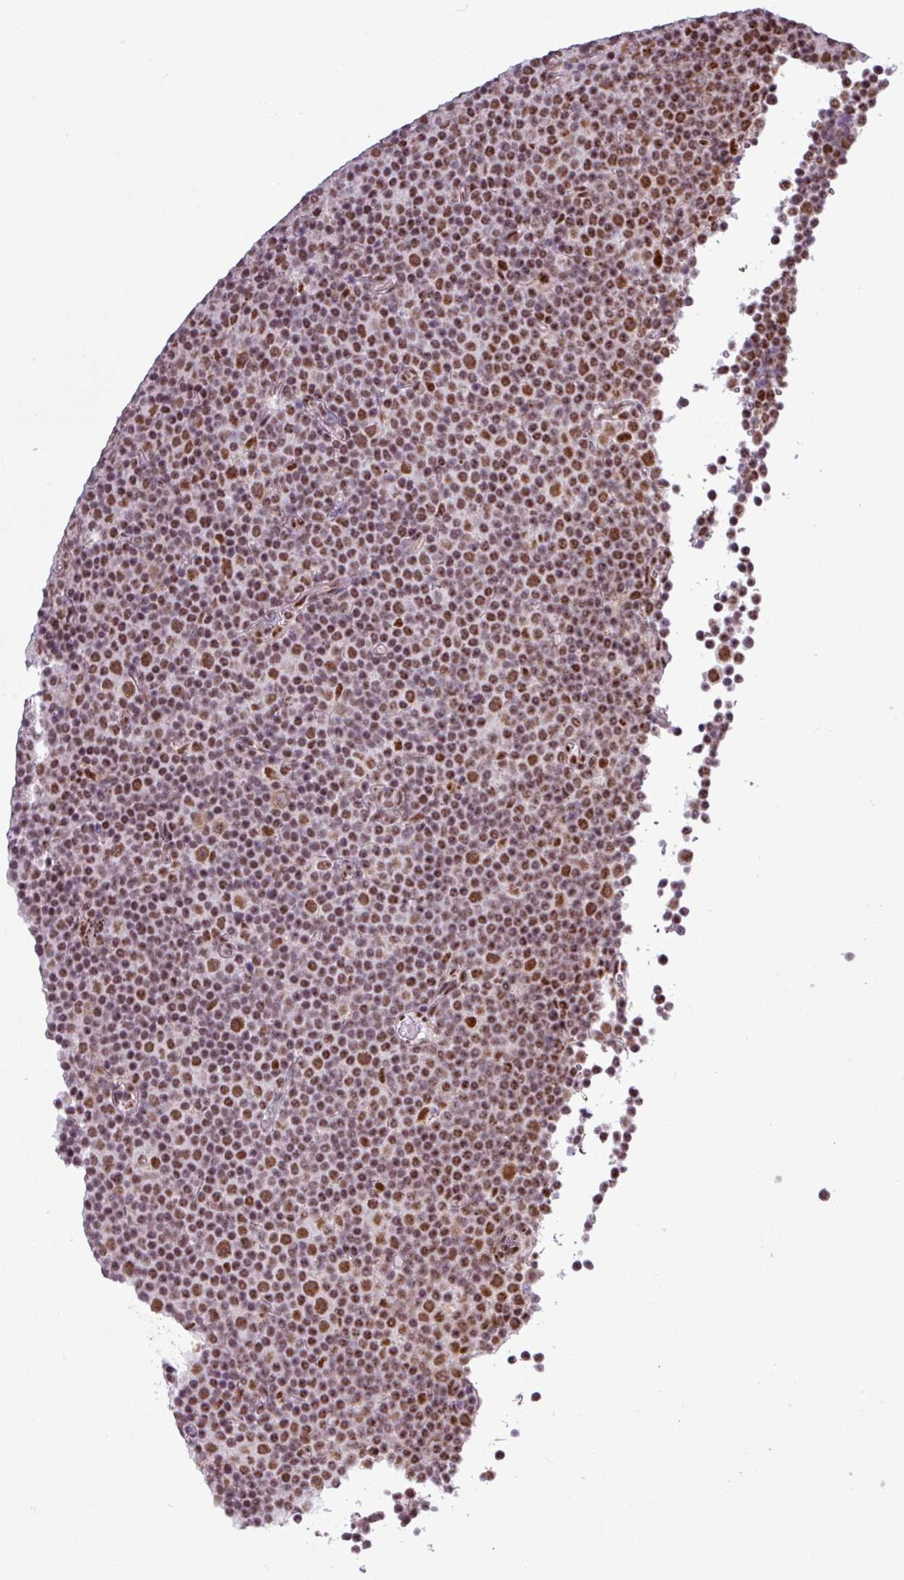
{"staining": {"intensity": "moderate", "quantity": "25%-75%", "location": "nuclear"}, "tissue": "lymphoma", "cell_type": "Tumor cells", "image_type": "cancer", "snomed": [{"axis": "morphology", "description": "Malignant lymphoma, non-Hodgkin's type, Low grade"}, {"axis": "topography", "description": "Lymph node"}], "caption": "Human lymphoma stained with a protein marker reveals moderate staining in tumor cells.", "gene": "ZNF217", "patient": {"sex": "female", "age": 67}}